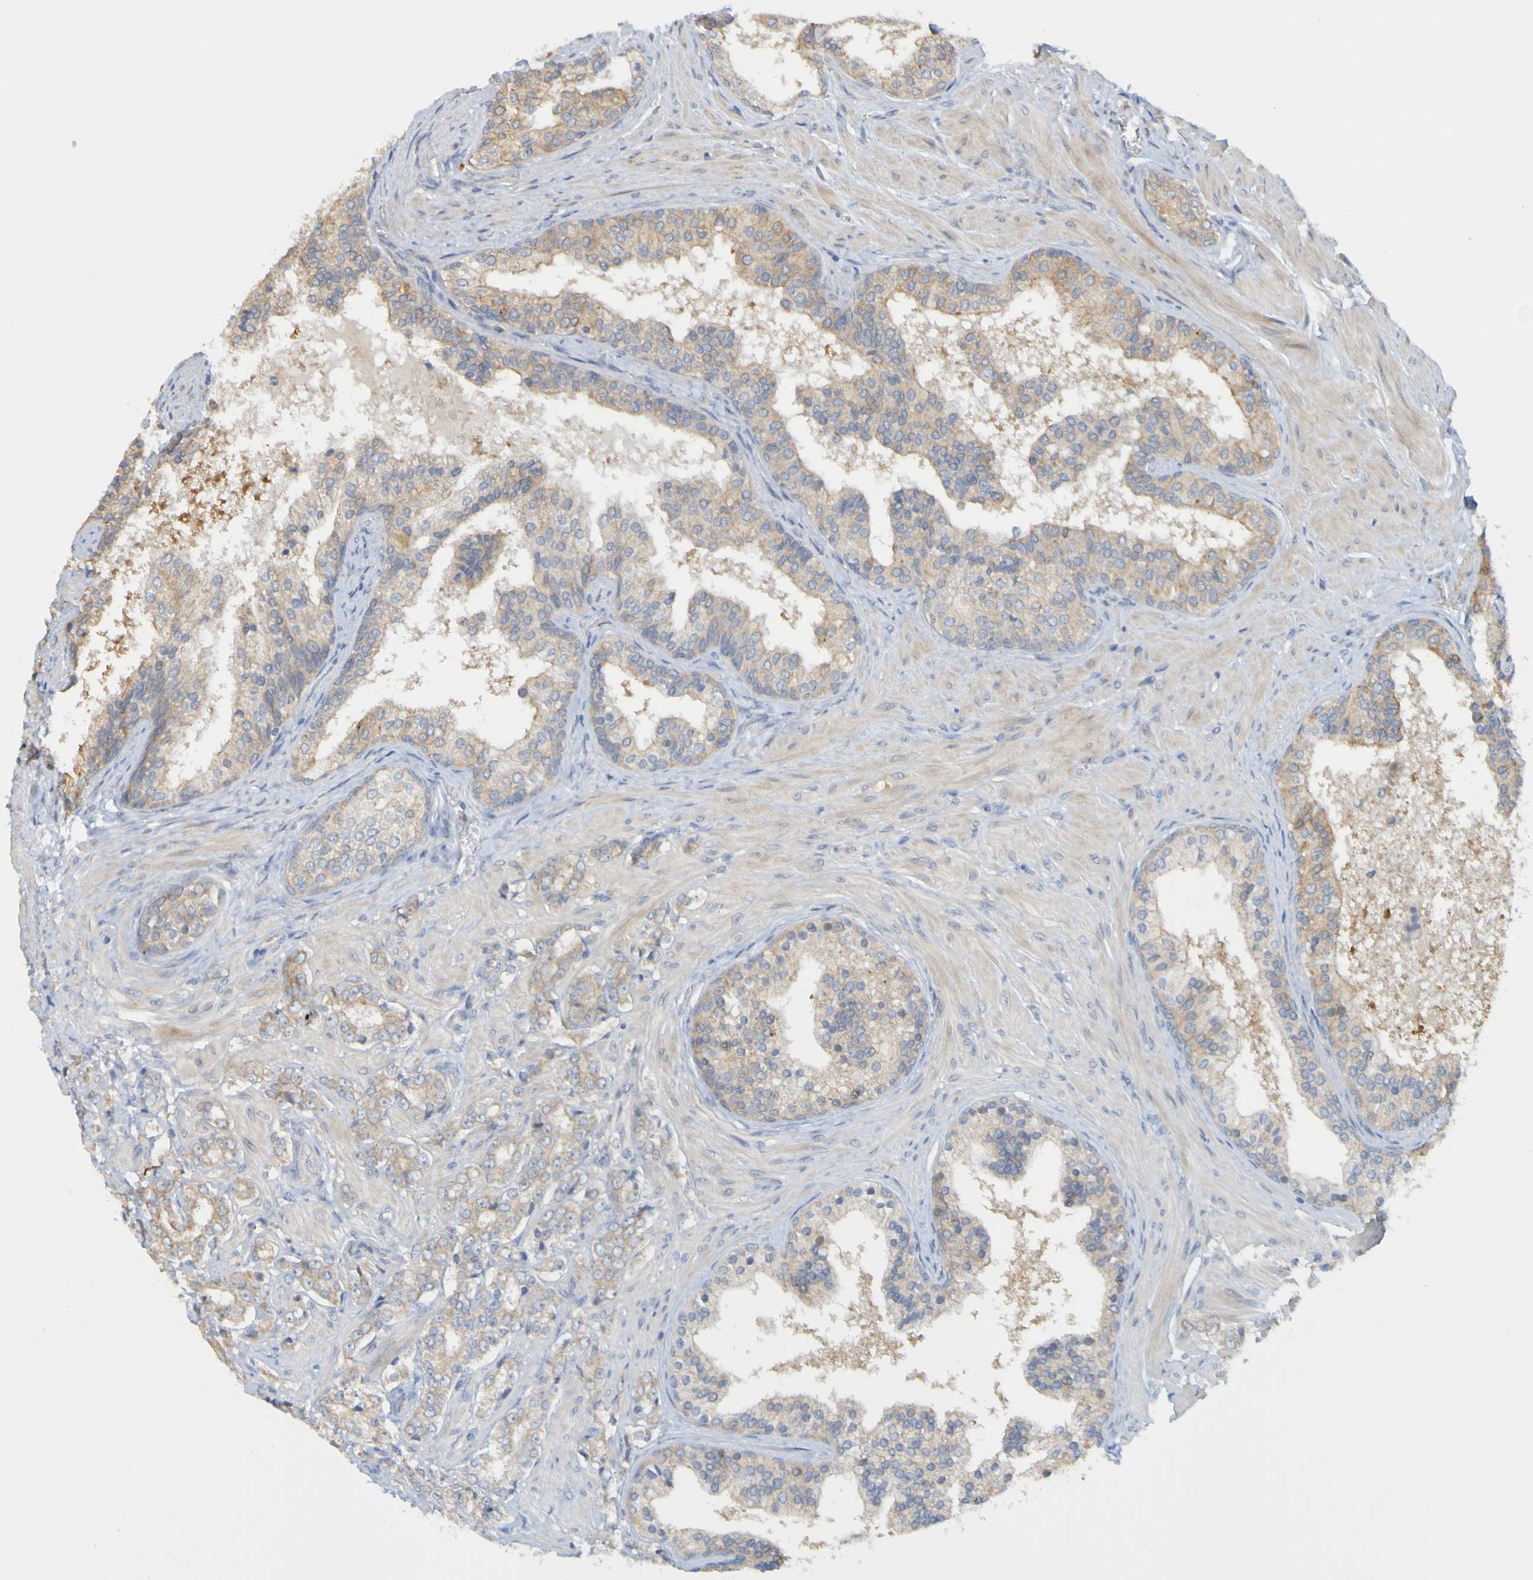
{"staining": {"intensity": "weak", "quantity": ">75%", "location": "cytoplasmic/membranous"}, "tissue": "prostate cancer", "cell_type": "Tumor cells", "image_type": "cancer", "snomed": [{"axis": "morphology", "description": "Adenocarcinoma, Low grade"}, {"axis": "topography", "description": "Prostate"}], "caption": "Prostate adenocarcinoma (low-grade) stained with DAB (3,3'-diaminobenzidine) immunohistochemistry reveals low levels of weak cytoplasmic/membranous expression in approximately >75% of tumor cells.", "gene": "NAV2", "patient": {"sex": "male", "age": 60}}